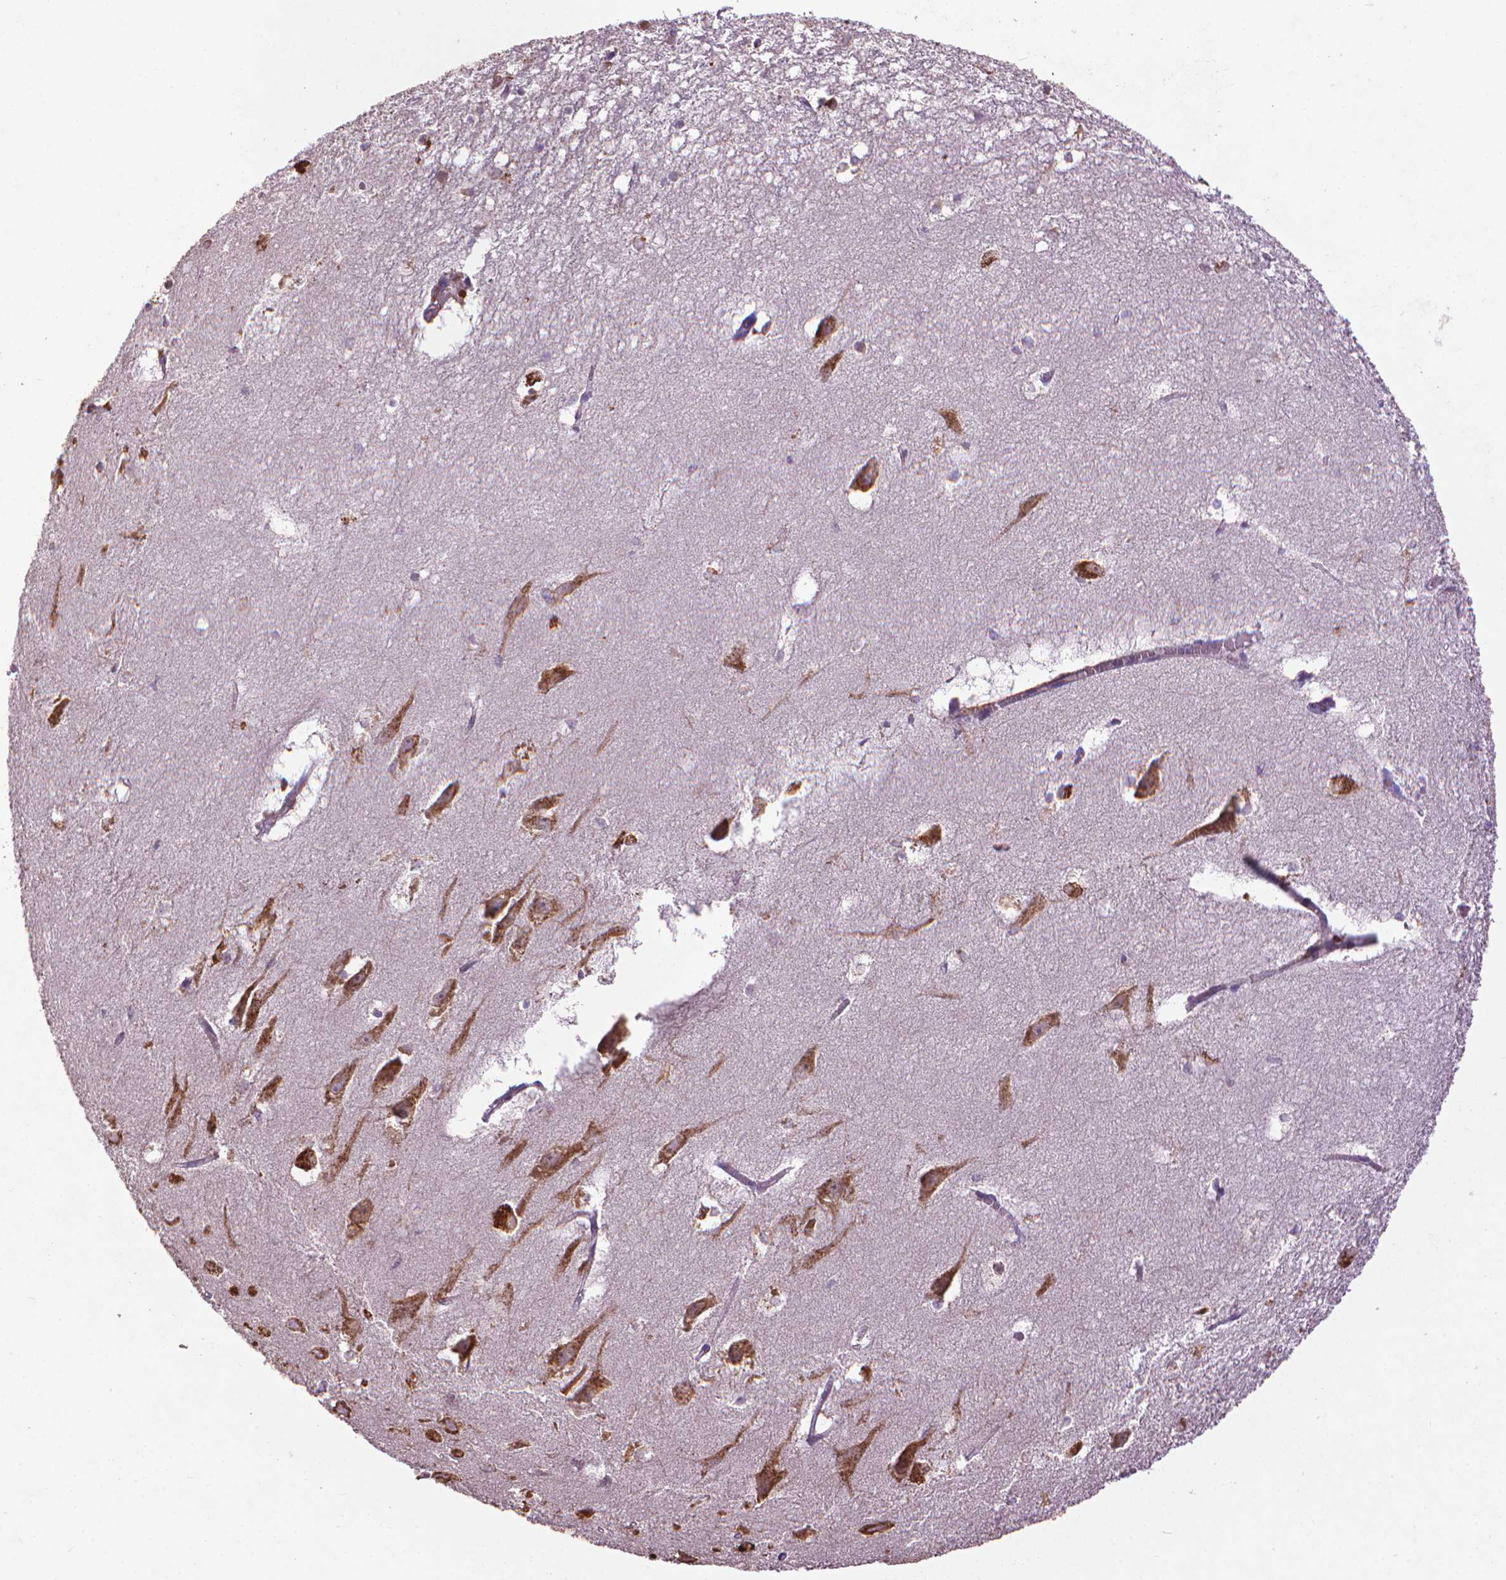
{"staining": {"intensity": "negative", "quantity": "none", "location": "none"}, "tissue": "hippocampus", "cell_type": "Glial cells", "image_type": "normal", "snomed": [{"axis": "morphology", "description": "Normal tissue, NOS"}, {"axis": "topography", "description": "Lateral ventricle wall"}, {"axis": "topography", "description": "Hippocampus"}], "caption": "The micrograph reveals no staining of glial cells in unremarkable hippocampus. The staining was performed using DAB to visualize the protein expression in brown, while the nuclei were stained in blue with hematoxylin (Magnification: 20x).", "gene": "GAS1", "patient": {"sex": "female", "age": 63}}